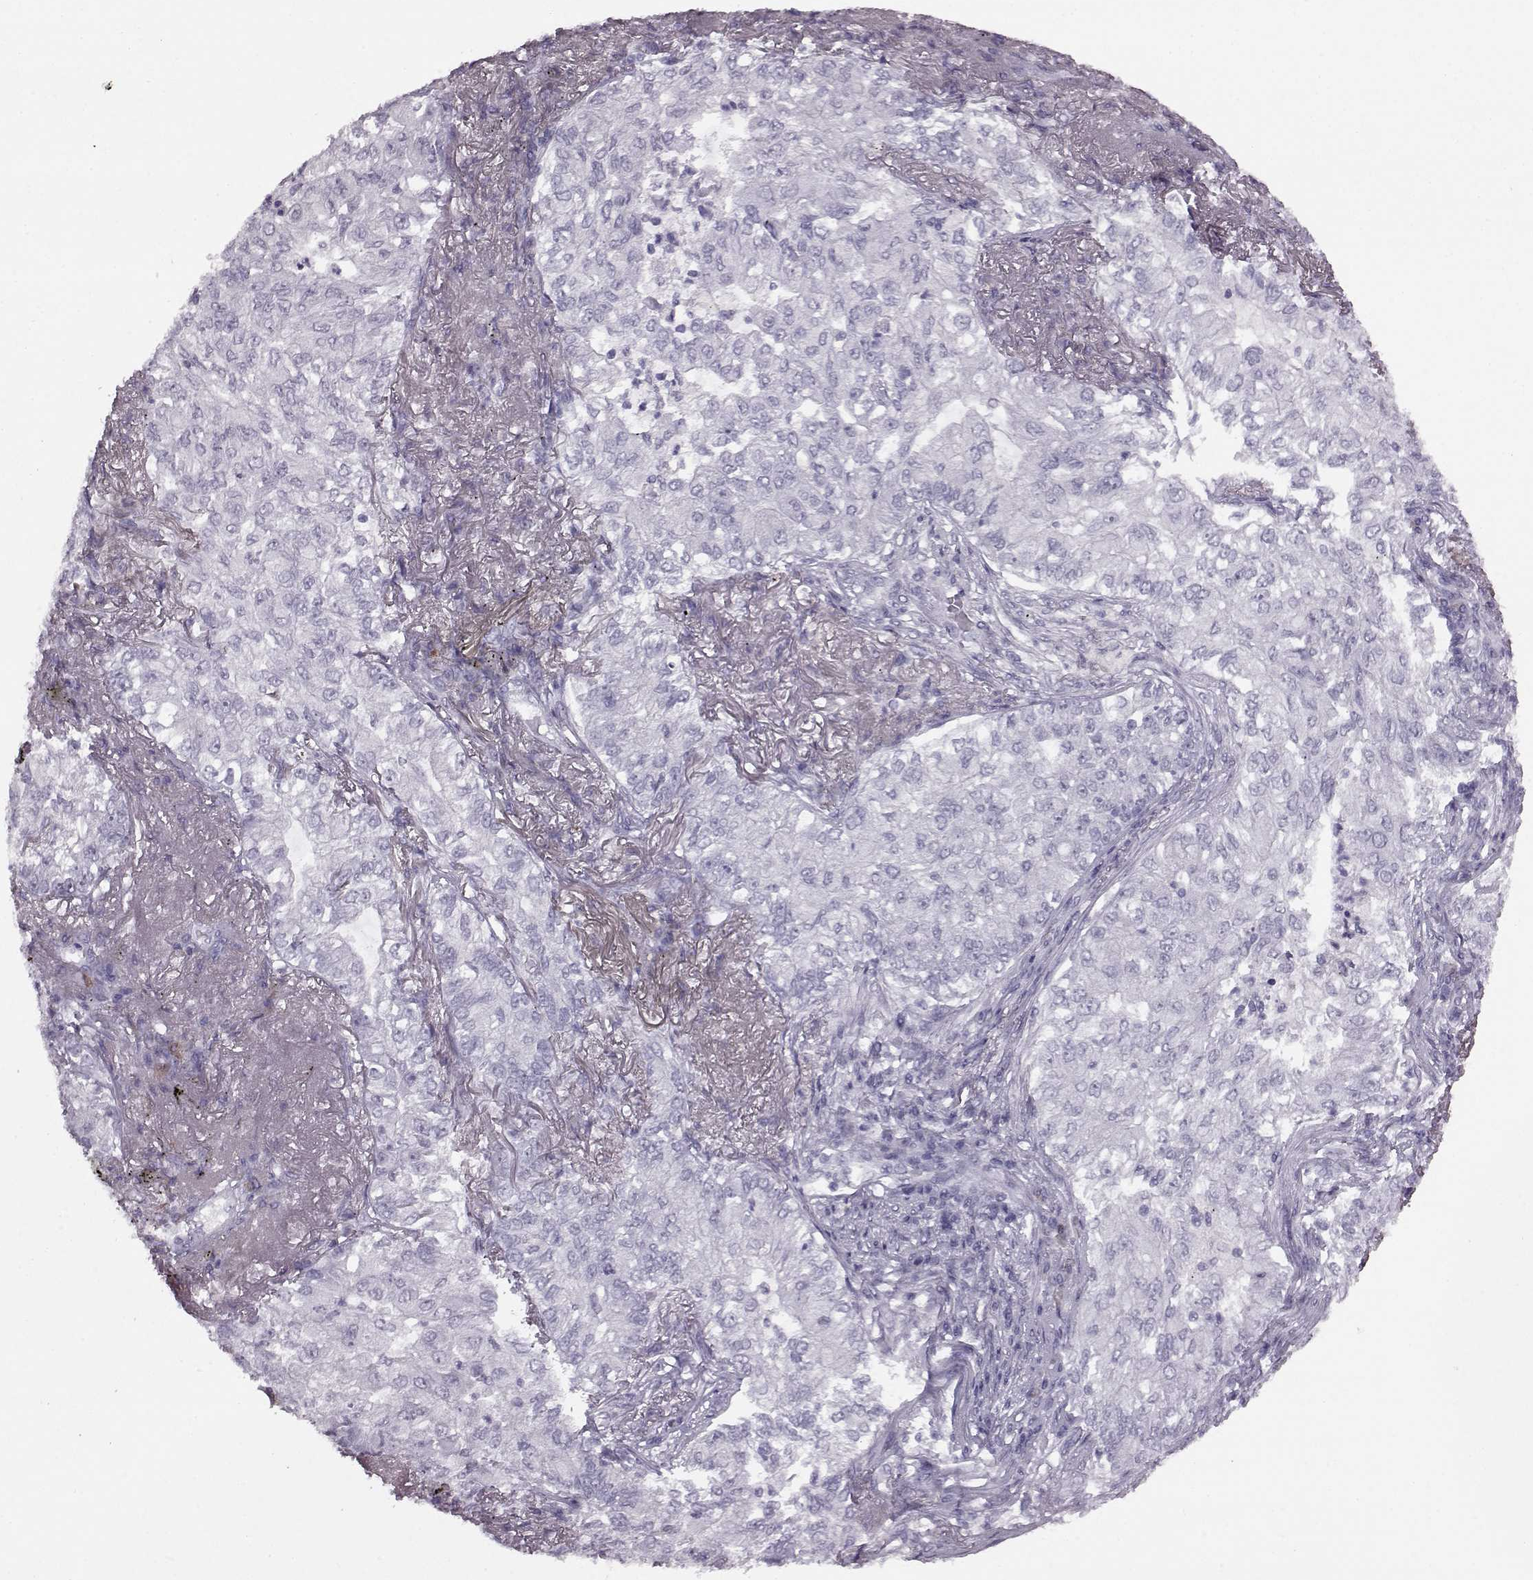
{"staining": {"intensity": "negative", "quantity": "none", "location": "none"}, "tissue": "lung cancer", "cell_type": "Tumor cells", "image_type": "cancer", "snomed": [{"axis": "morphology", "description": "Adenocarcinoma, NOS"}, {"axis": "topography", "description": "Lung"}], "caption": "An IHC histopathology image of lung adenocarcinoma is shown. There is no staining in tumor cells of lung adenocarcinoma.", "gene": "JSRP1", "patient": {"sex": "female", "age": 73}}